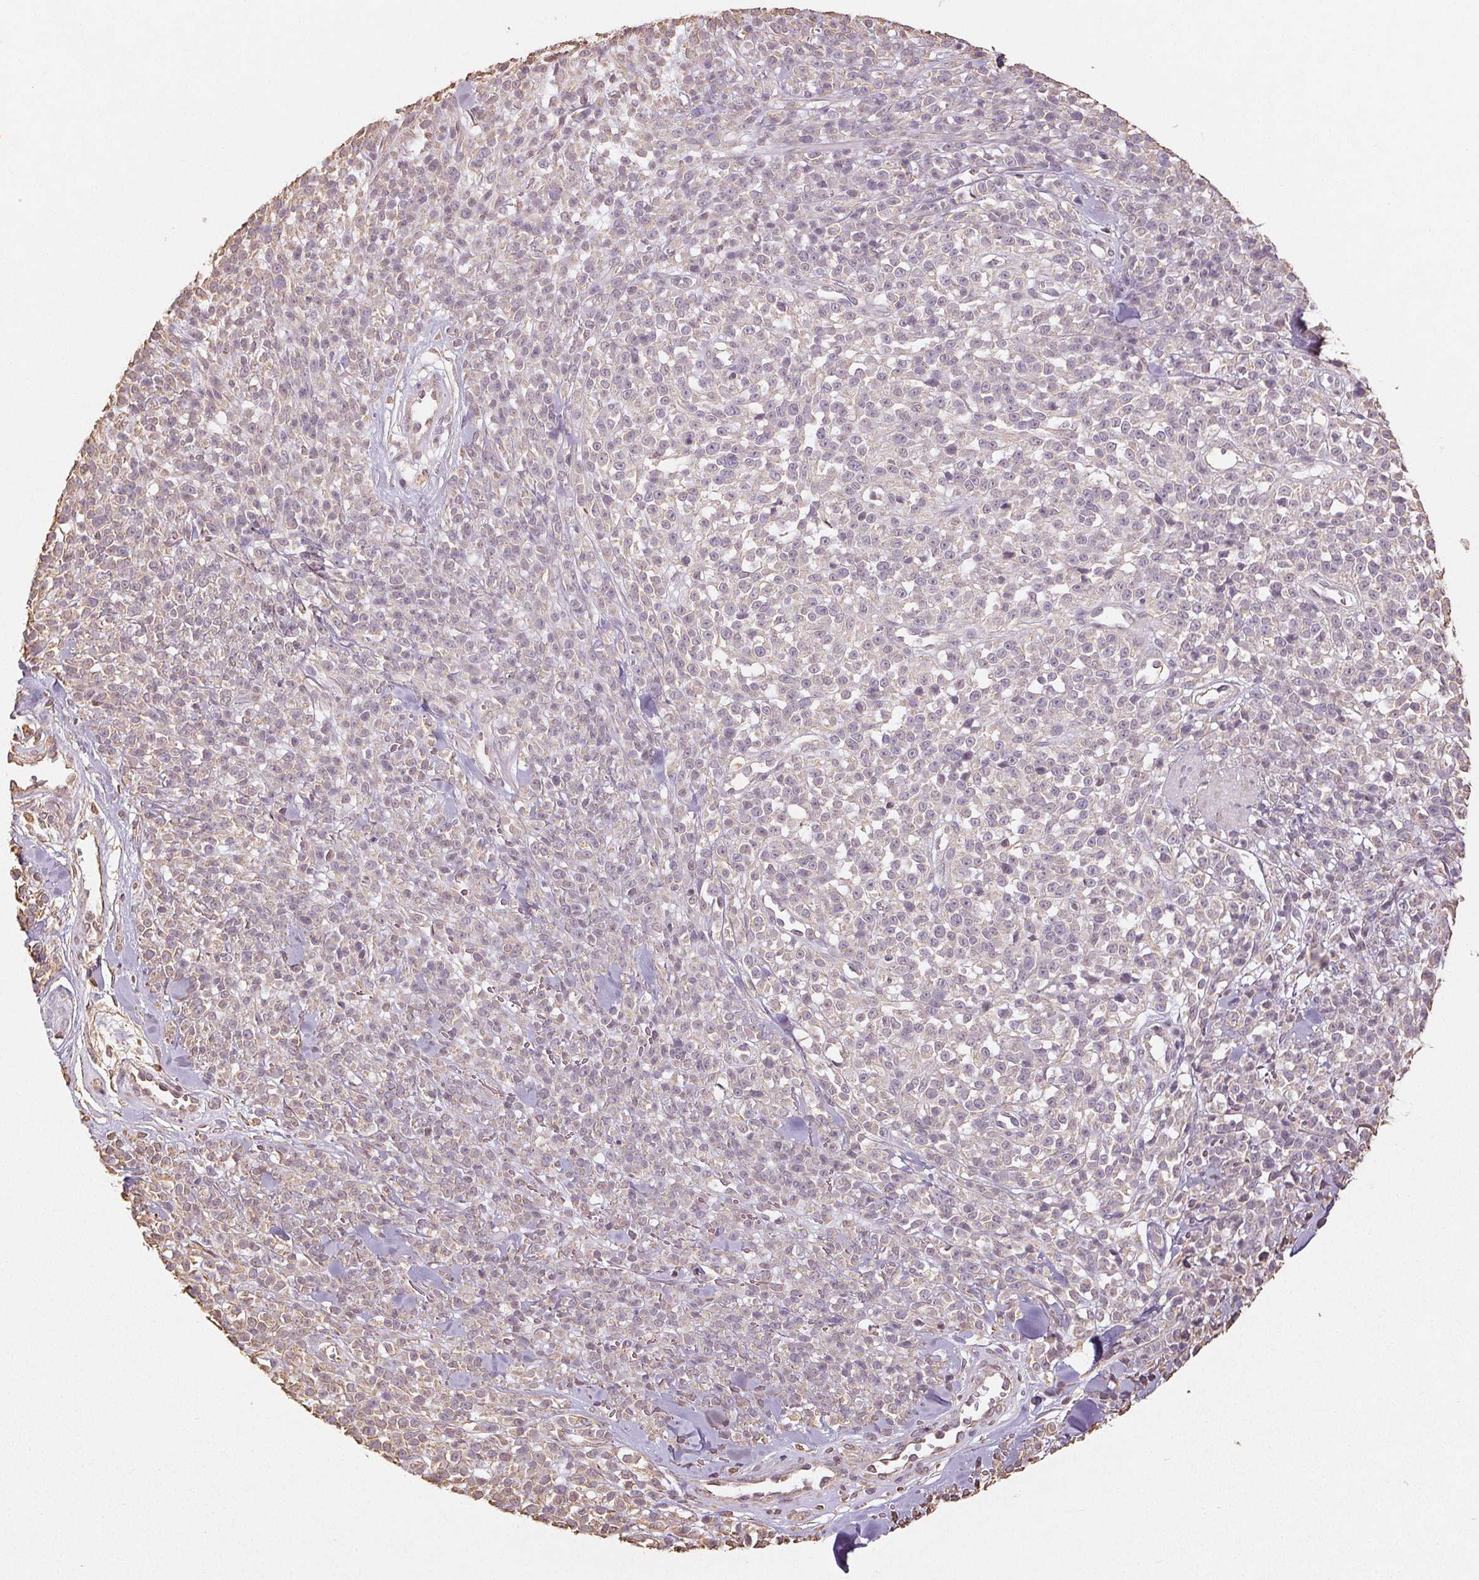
{"staining": {"intensity": "negative", "quantity": "none", "location": "none"}, "tissue": "melanoma", "cell_type": "Tumor cells", "image_type": "cancer", "snomed": [{"axis": "morphology", "description": "Malignant melanoma, NOS"}, {"axis": "topography", "description": "Skin"}, {"axis": "topography", "description": "Skin of trunk"}], "caption": "Tumor cells show no significant positivity in malignant melanoma.", "gene": "COL7A1", "patient": {"sex": "male", "age": 74}}